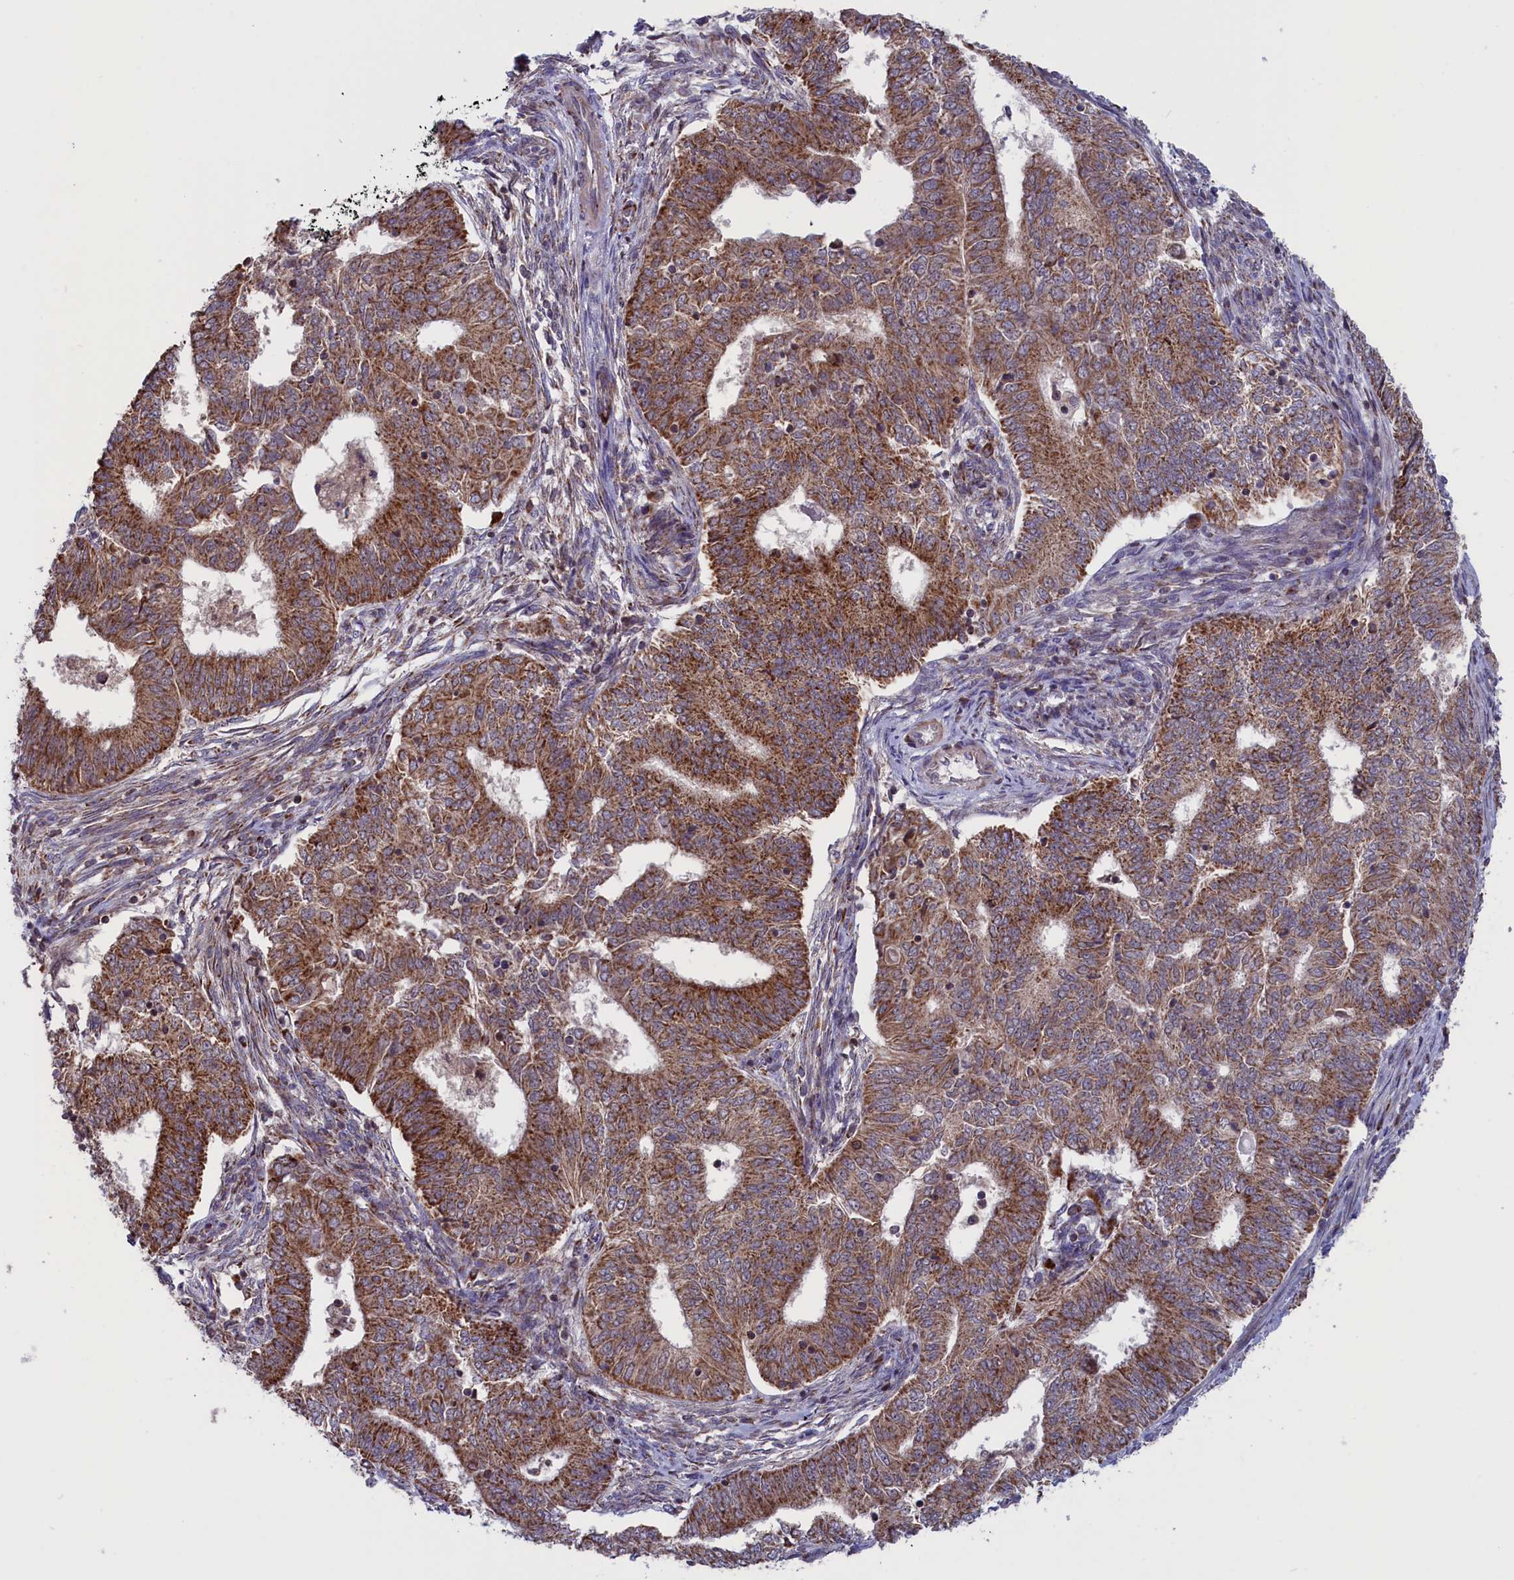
{"staining": {"intensity": "moderate", "quantity": ">75%", "location": "cytoplasmic/membranous"}, "tissue": "endometrial cancer", "cell_type": "Tumor cells", "image_type": "cancer", "snomed": [{"axis": "morphology", "description": "Adenocarcinoma, NOS"}, {"axis": "topography", "description": "Endometrium"}], "caption": "Protein staining of endometrial adenocarcinoma tissue displays moderate cytoplasmic/membranous positivity in approximately >75% of tumor cells.", "gene": "TIMM44", "patient": {"sex": "female", "age": 62}}